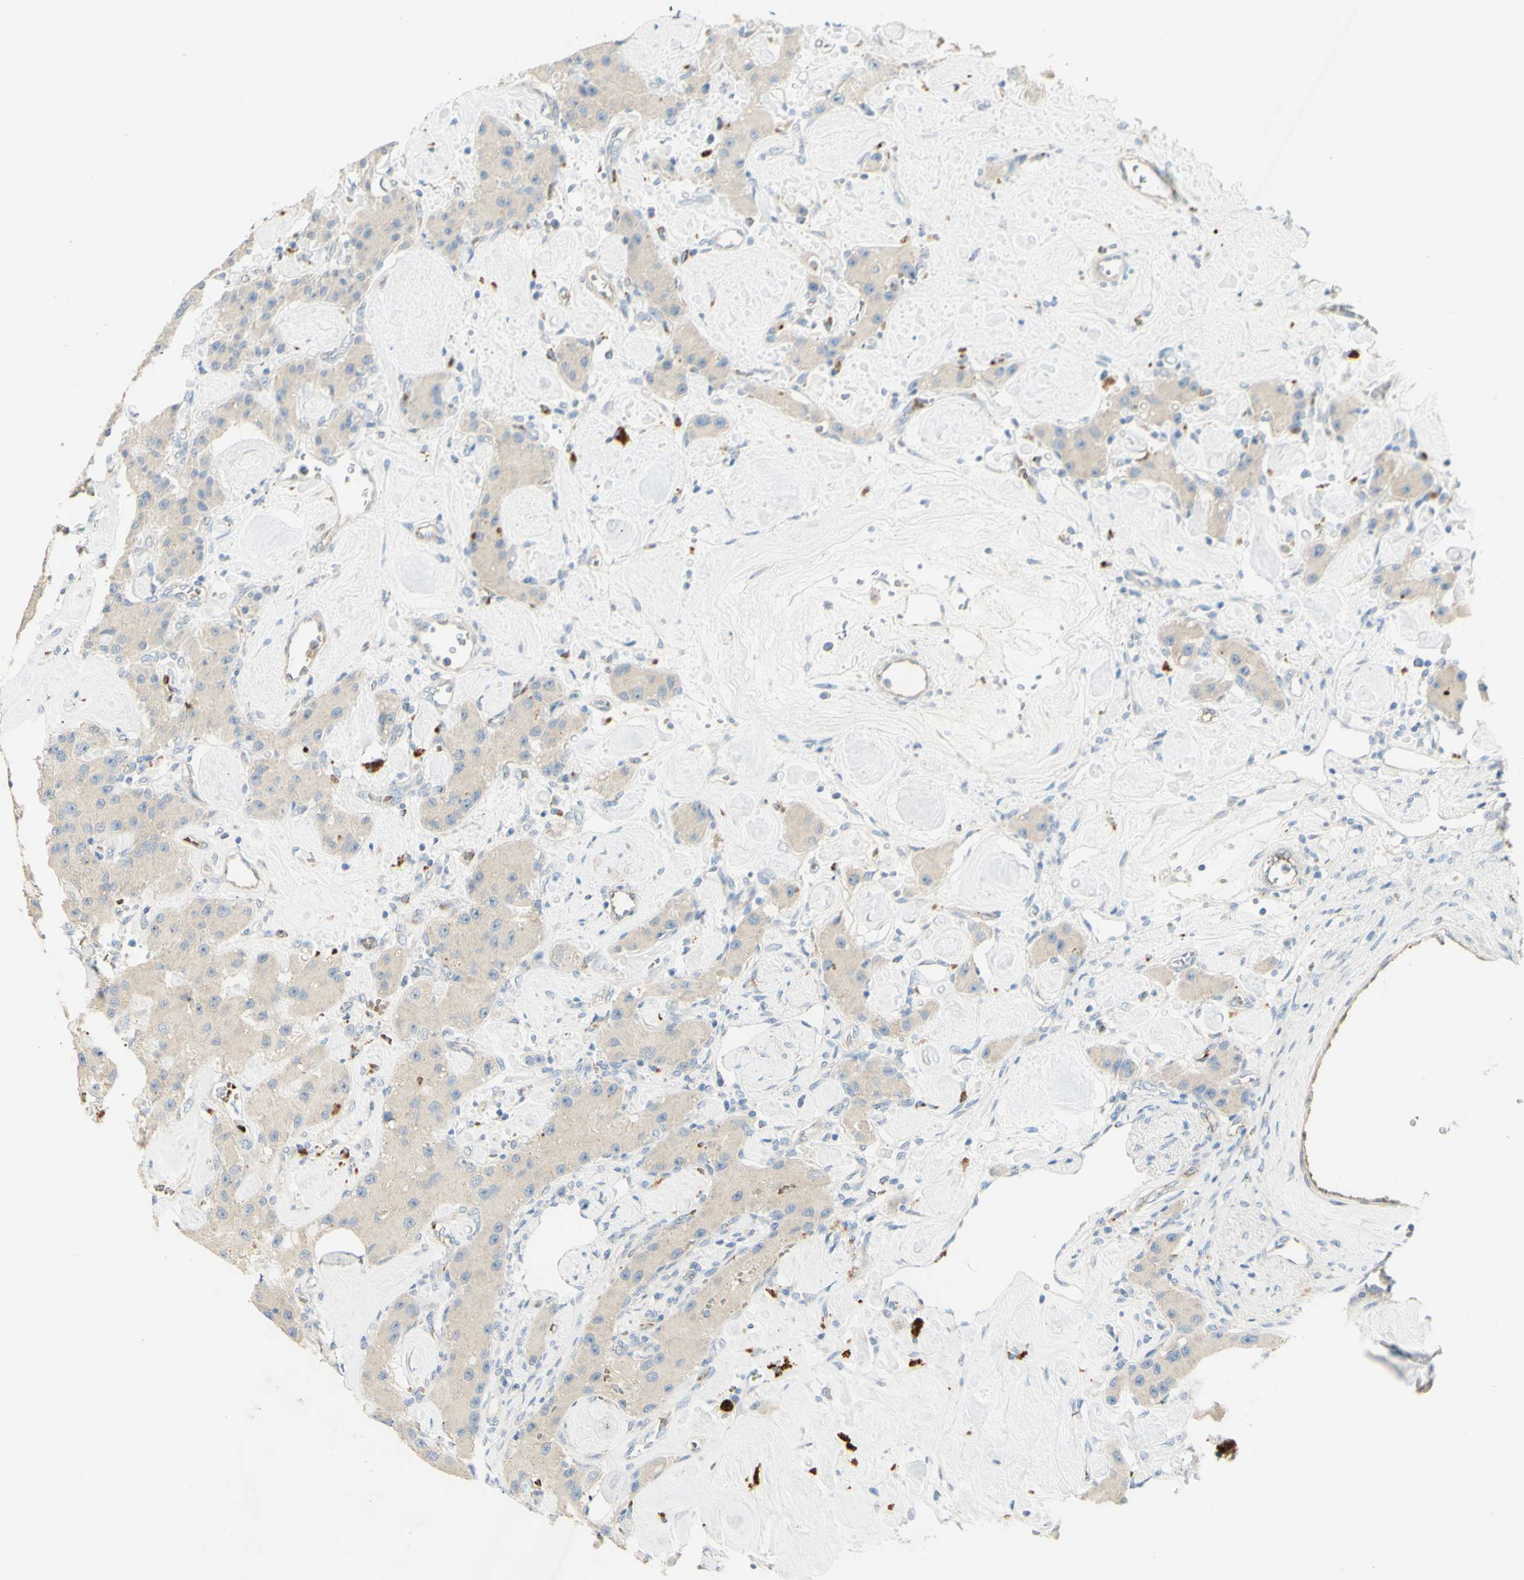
{"staining": {"intensity": "weak", "quantity": ">75%", "location": "cytoplasmic/membranous"}, "tissue": "carcinoid", "cell_type": "Tumor cells", "image_type": "cancer", "snomed": [{"axis": "morphology", "description": "Carcinoid, malignant, NOS"}, {"axis": "topography", "description": "Pancreas"}], "caption": "Human malignant carcinoid stained with a brown dye reveals weak cytoplasmic/membranous positive staining in about >75% of tumor cells.", "gene": "GAN", "patient": {"sex": "male", "age": 41}}